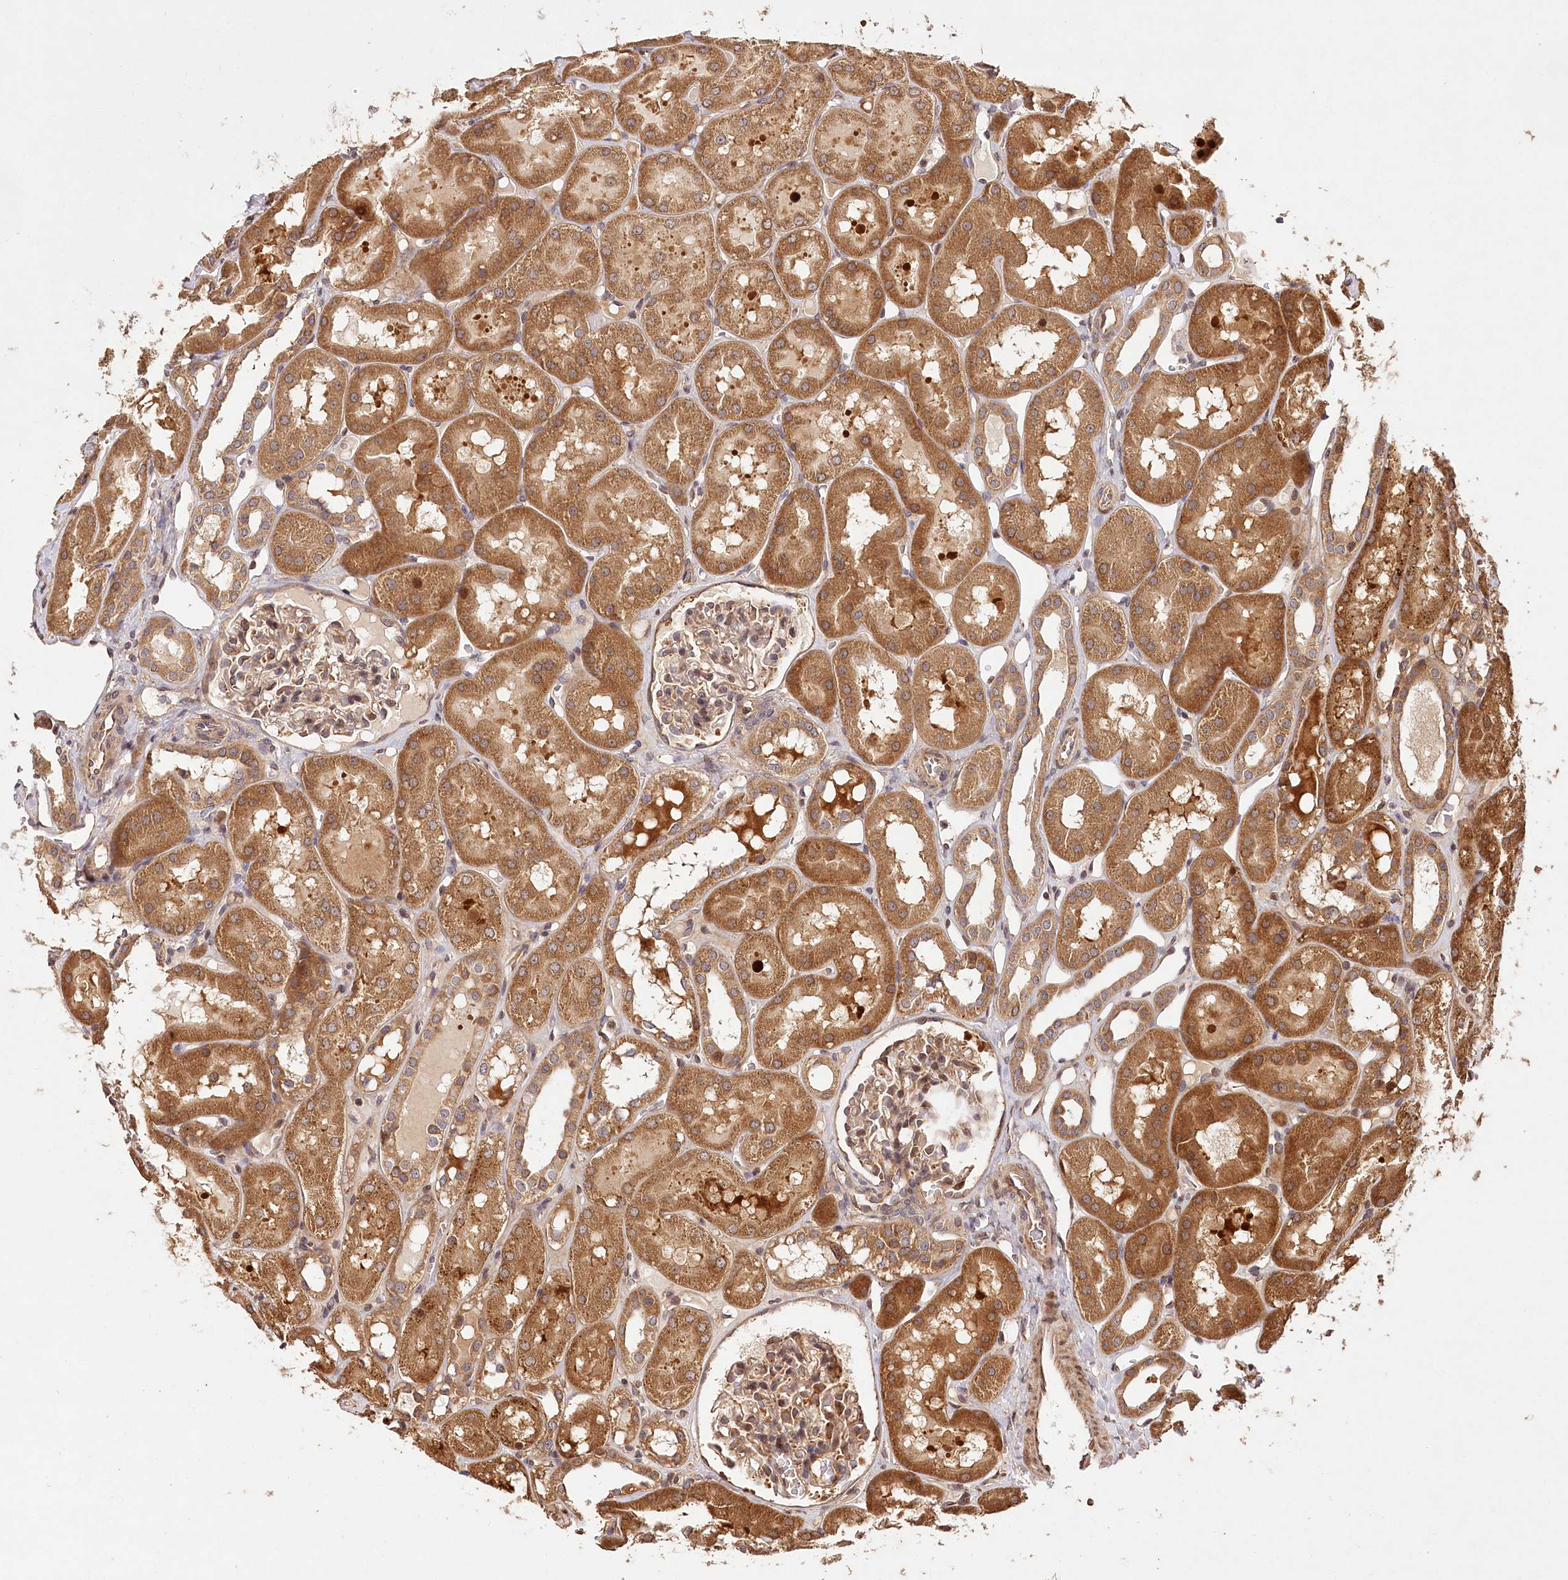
{"staining": {"intensity": "moderate", "quantity": "25%-75%", "location": "cytoplasmic/membranous"}, "tissue": "kidney", "cell_type": "Cells in glomeruli", "image_type": "normal", "snomed": [{"axis": "morphology", "description": "Normal tissue, NOS"}, {"axis": "topography", "description": "Kidney"}, {"axis": "topography", "description": "Urinary bladder"}], "caption": "Brown immunohistochemical staining in normal human kidney shows moderate cytoplasmic/membranous positivity in about 25%-75% of cells in glomeruli. (brown staining indicates protein expression, while blue staining denotes nuclei).", "gene": "LSS", "patient": {"sex": "male", "age": 16}}